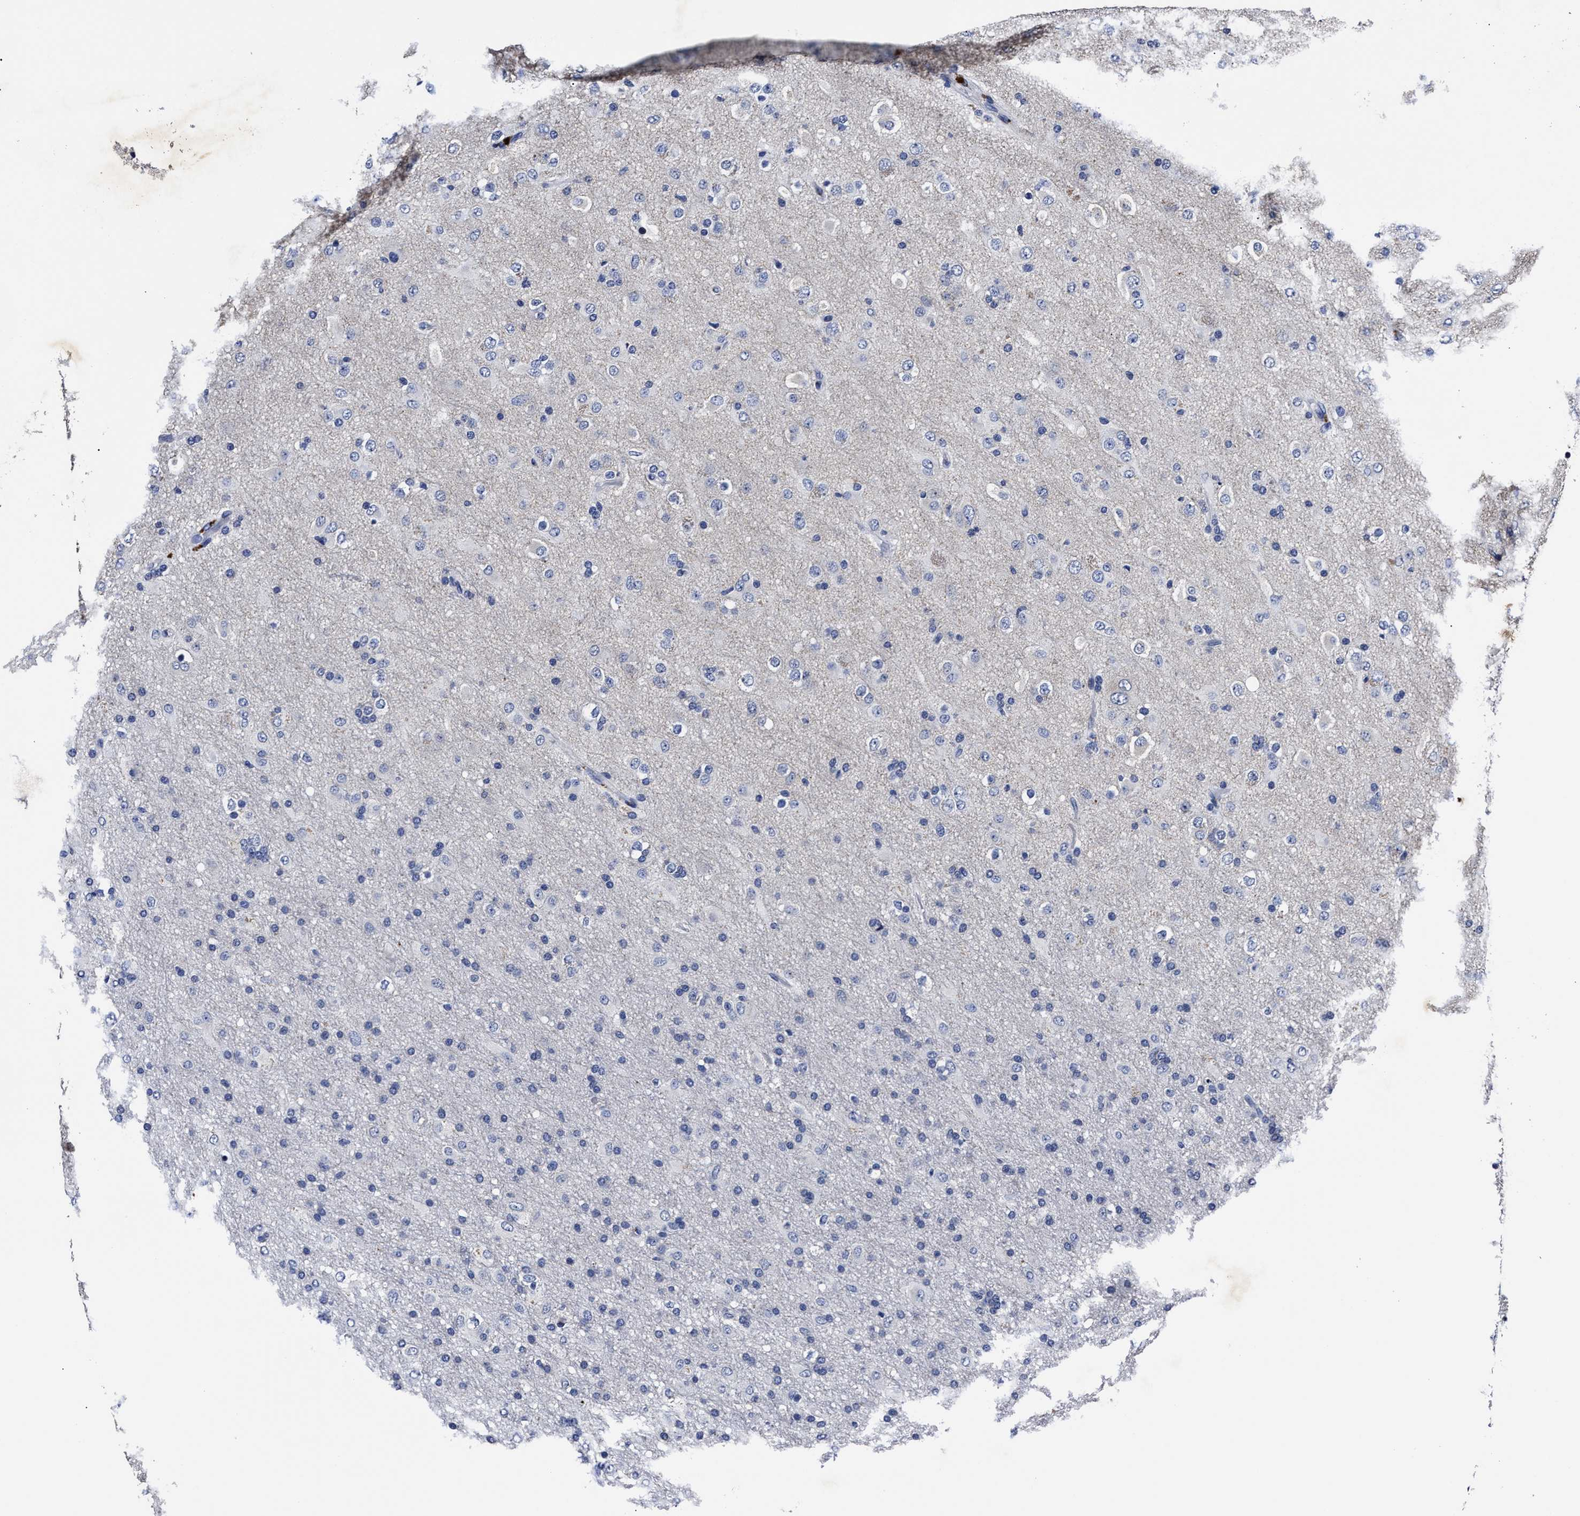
{"staining": {"intensity": "negative", "quantity": "none", "location": "none"}, "tissue": "glioma", "cell_type": "Tumor cells", "image_type": "cancer", "snomed": [{"axis": "morphology", "description": "Glioma, malignant, Low grade"}, {"axis": "topography", "description": "Brain"}], "caption": "DAB immunohistochemical staining of glioma reveals no significant positivity in tumor cells. (IHC, brightfield microscopy, high magnification).", "gene": "OLFML2A", "patient": {"sex": "male", "age": 65}}